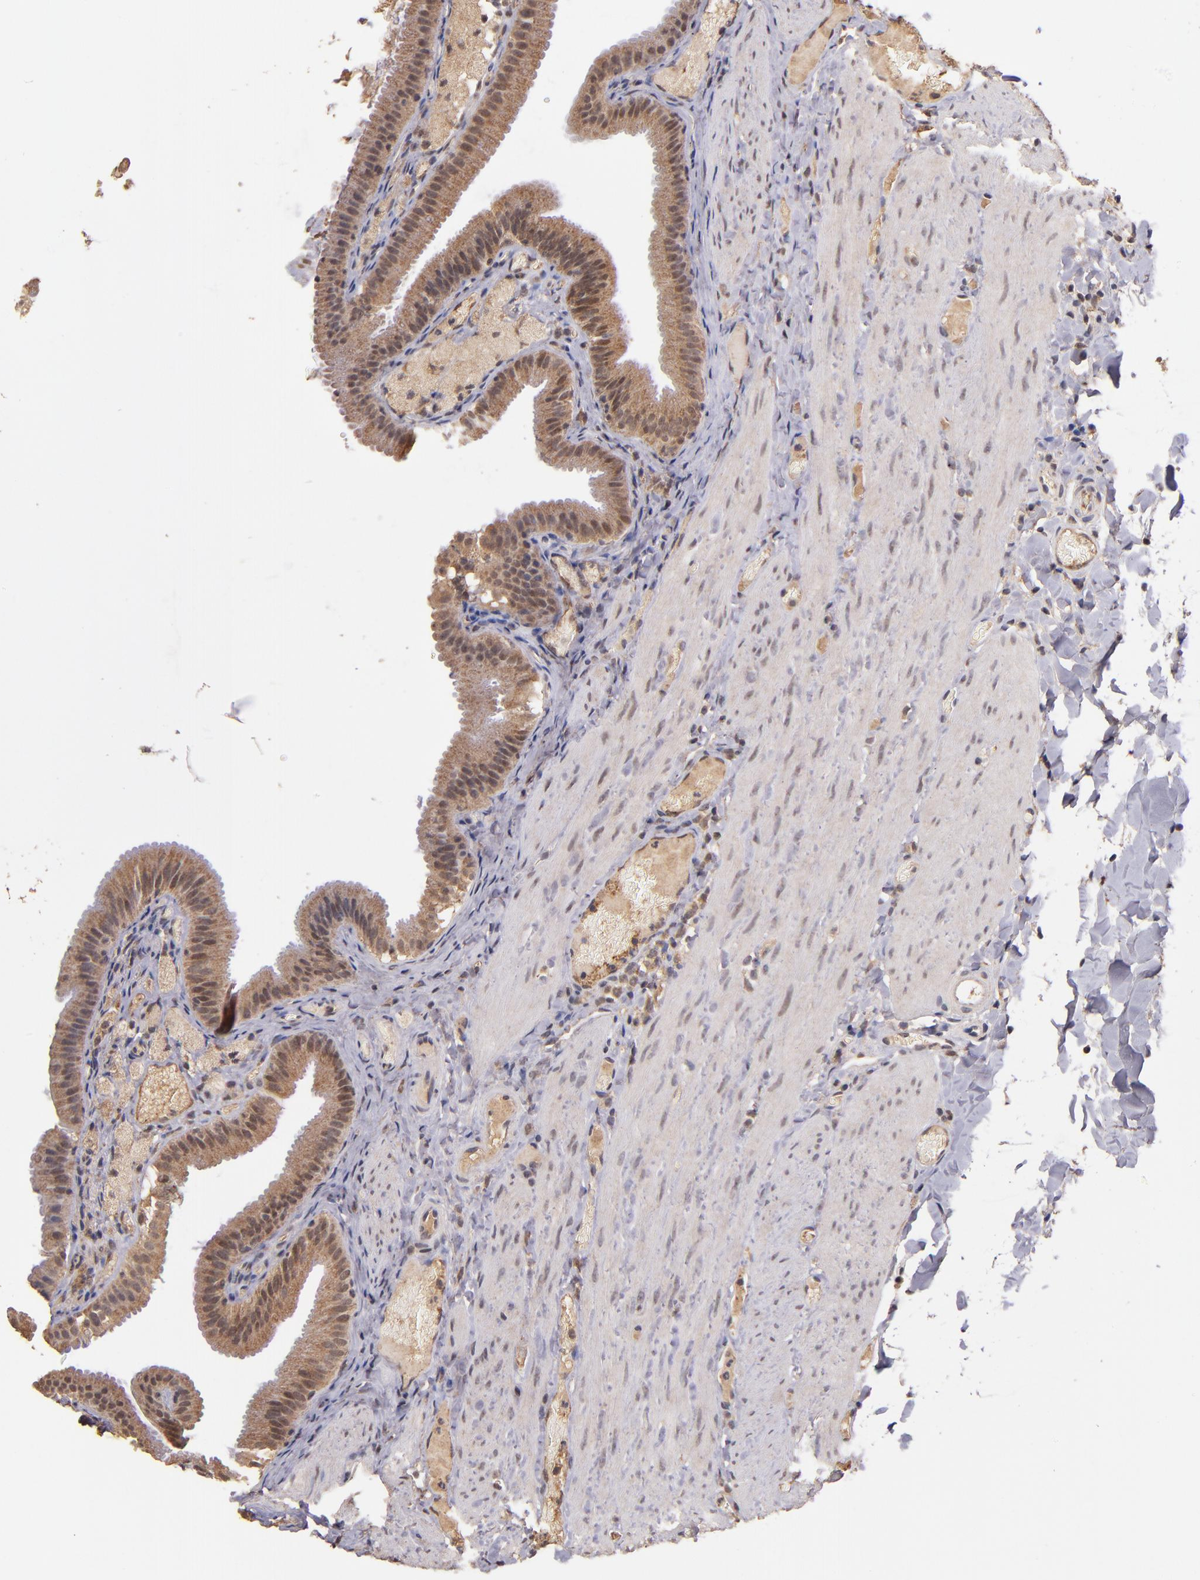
{"staining": {"intensity": "moderate", "quantity": ">75%", "location": "cytoplasmic/membranous,nuclear"}, "tissue": "gallbladder", "cell_type": "Glandular cells", "image_type": "normal", "snomed": [{"axis": "morphology", "description": "Normal tissue, NOS"}, {"axis": "topography", "description": "Gallbladder"}], "caption": "A high-resolution image shows IHC staining of unremarkable gallbladder, which demonstrates moderate cytoplasmic/membranous,nuclear staining in approximately >75% of glandular cells.", "gene": "RIOK3", "patient": {"sex": "female", "age": 24}}